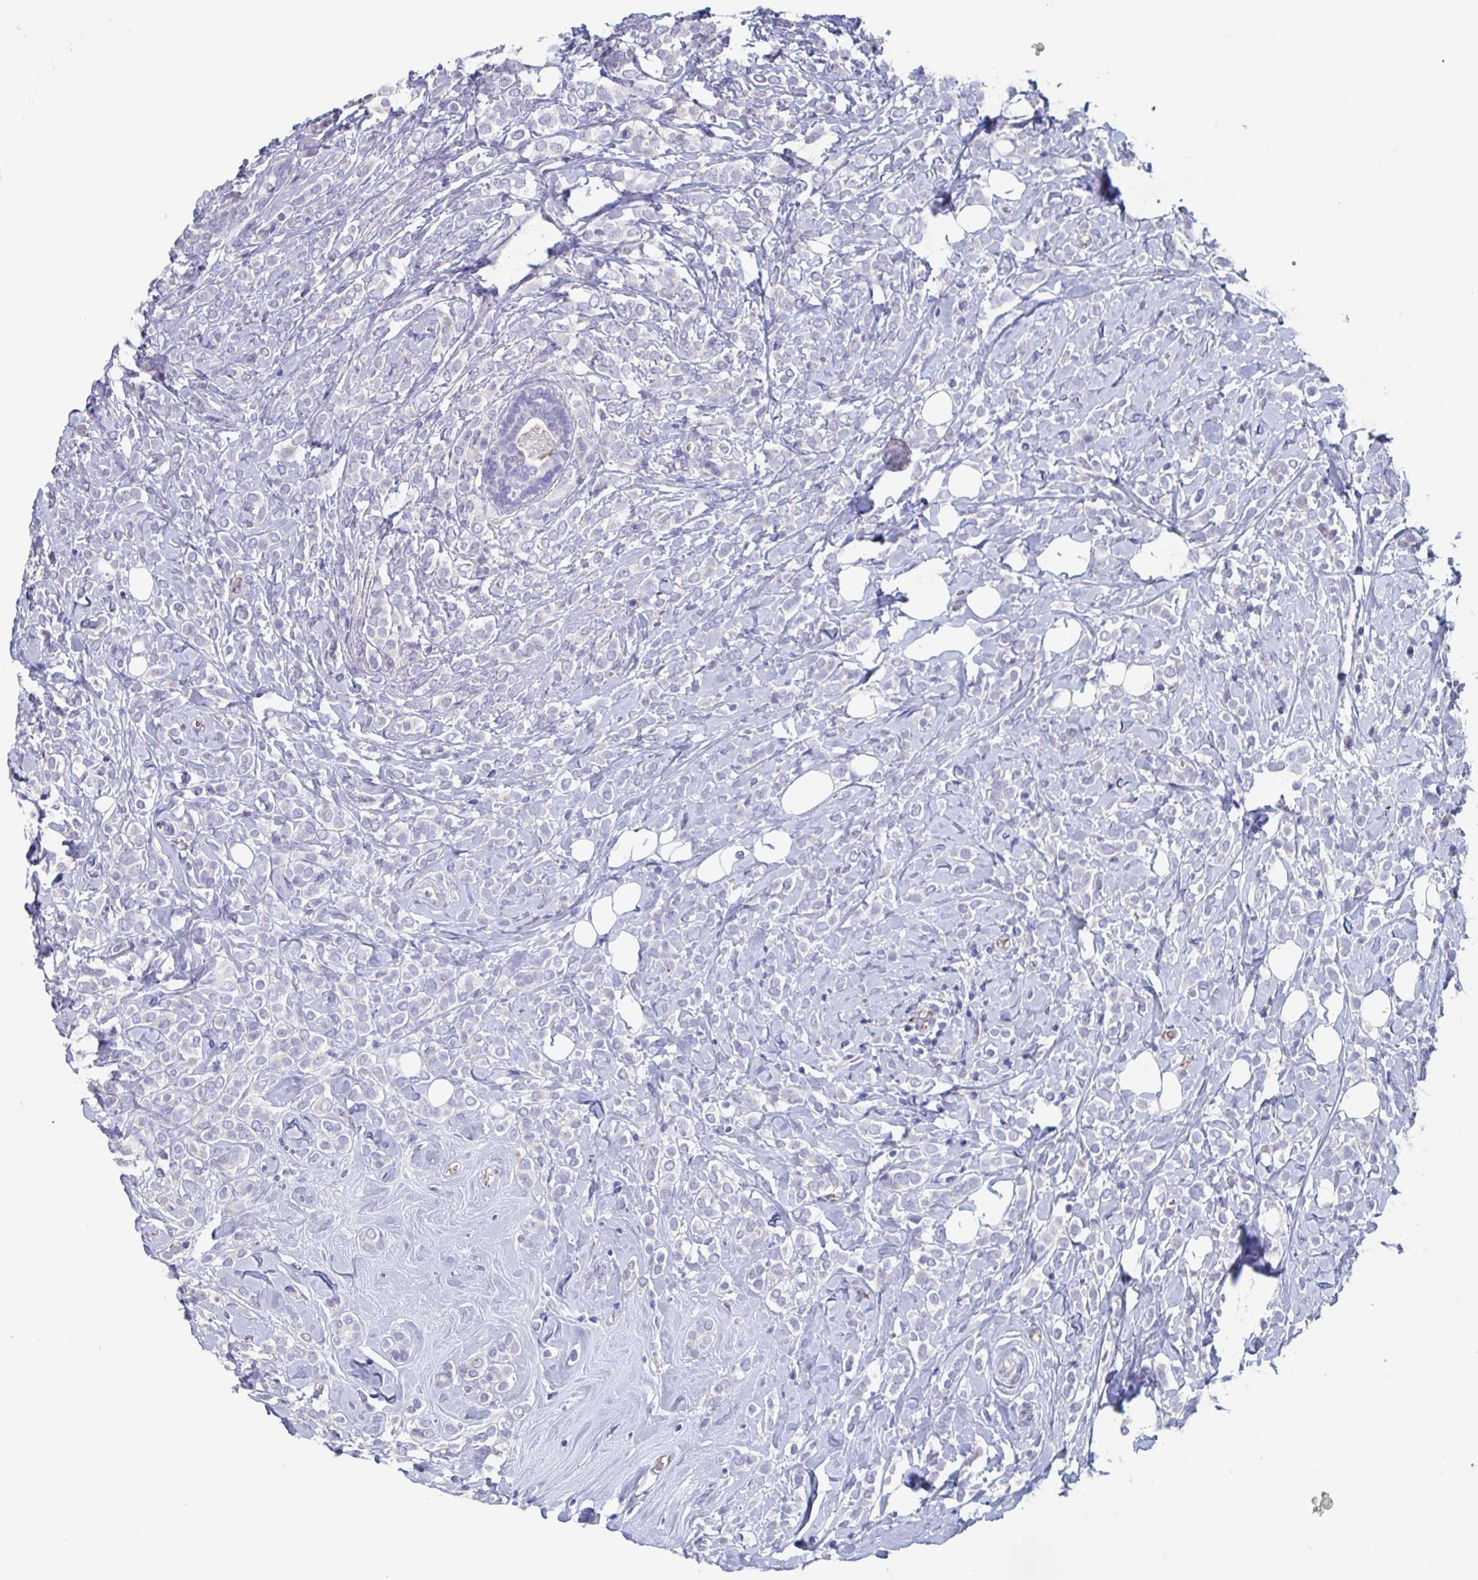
{"staining": {"intensity": "negative", "quantity": "none", "location": "none"}, "tissue": "breast cancer", "cell_type": "Tumor cells", "image_type": "cancer", "snomed": [{"axis": "morphology", "description": "Lobular carcinoma"}, {"axis": "topography", "description": "Breast"}], "caption": "Tumor cells show no significant protein staining in breast cancer.", "gene": "ABHD16A", "patient": {"sex": "female", "age": 49}}